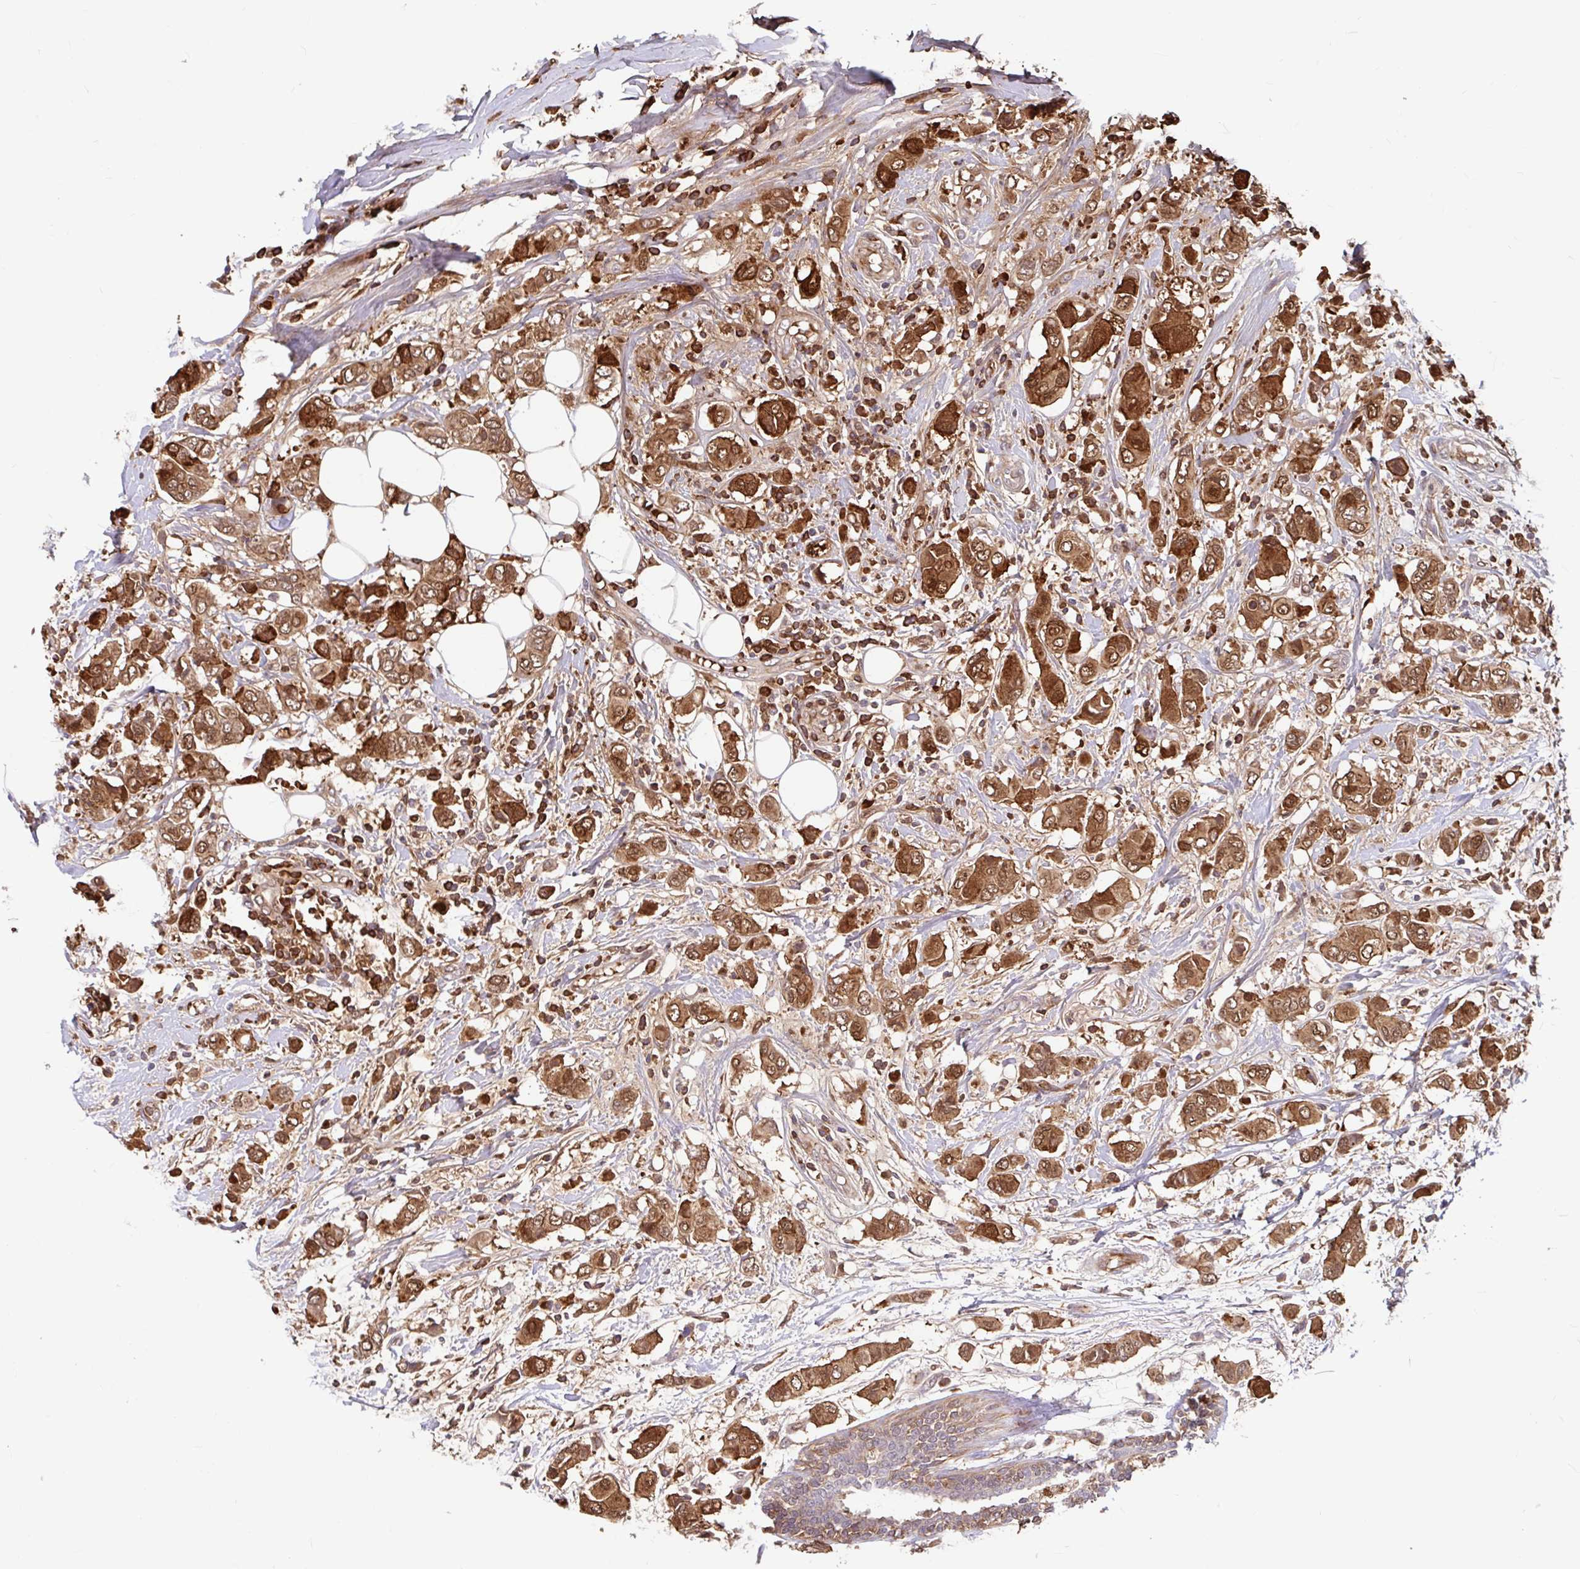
{"staining": {"intensity": "moderate", "quantity": ">75%", "location": "cytoplasmic/membranous,nuclear"}, "tissue": "breast cancer", "cell_type": "Tumor cells", "image_type": "cancer", "snomed": [{"axis": "morphology", "description": "Lobular carcinoma"}, {"axis": "topography", "description": "Breast"}], "caption": "The micrograph exhibits a brown stain indicating the presence of a protein in the cytoplasmic/membranous and nuclear of tumor cells in lobular carcinoma (breast).", "gene": "BLVRA", "patient": {"sex": "female", "age": 51}}